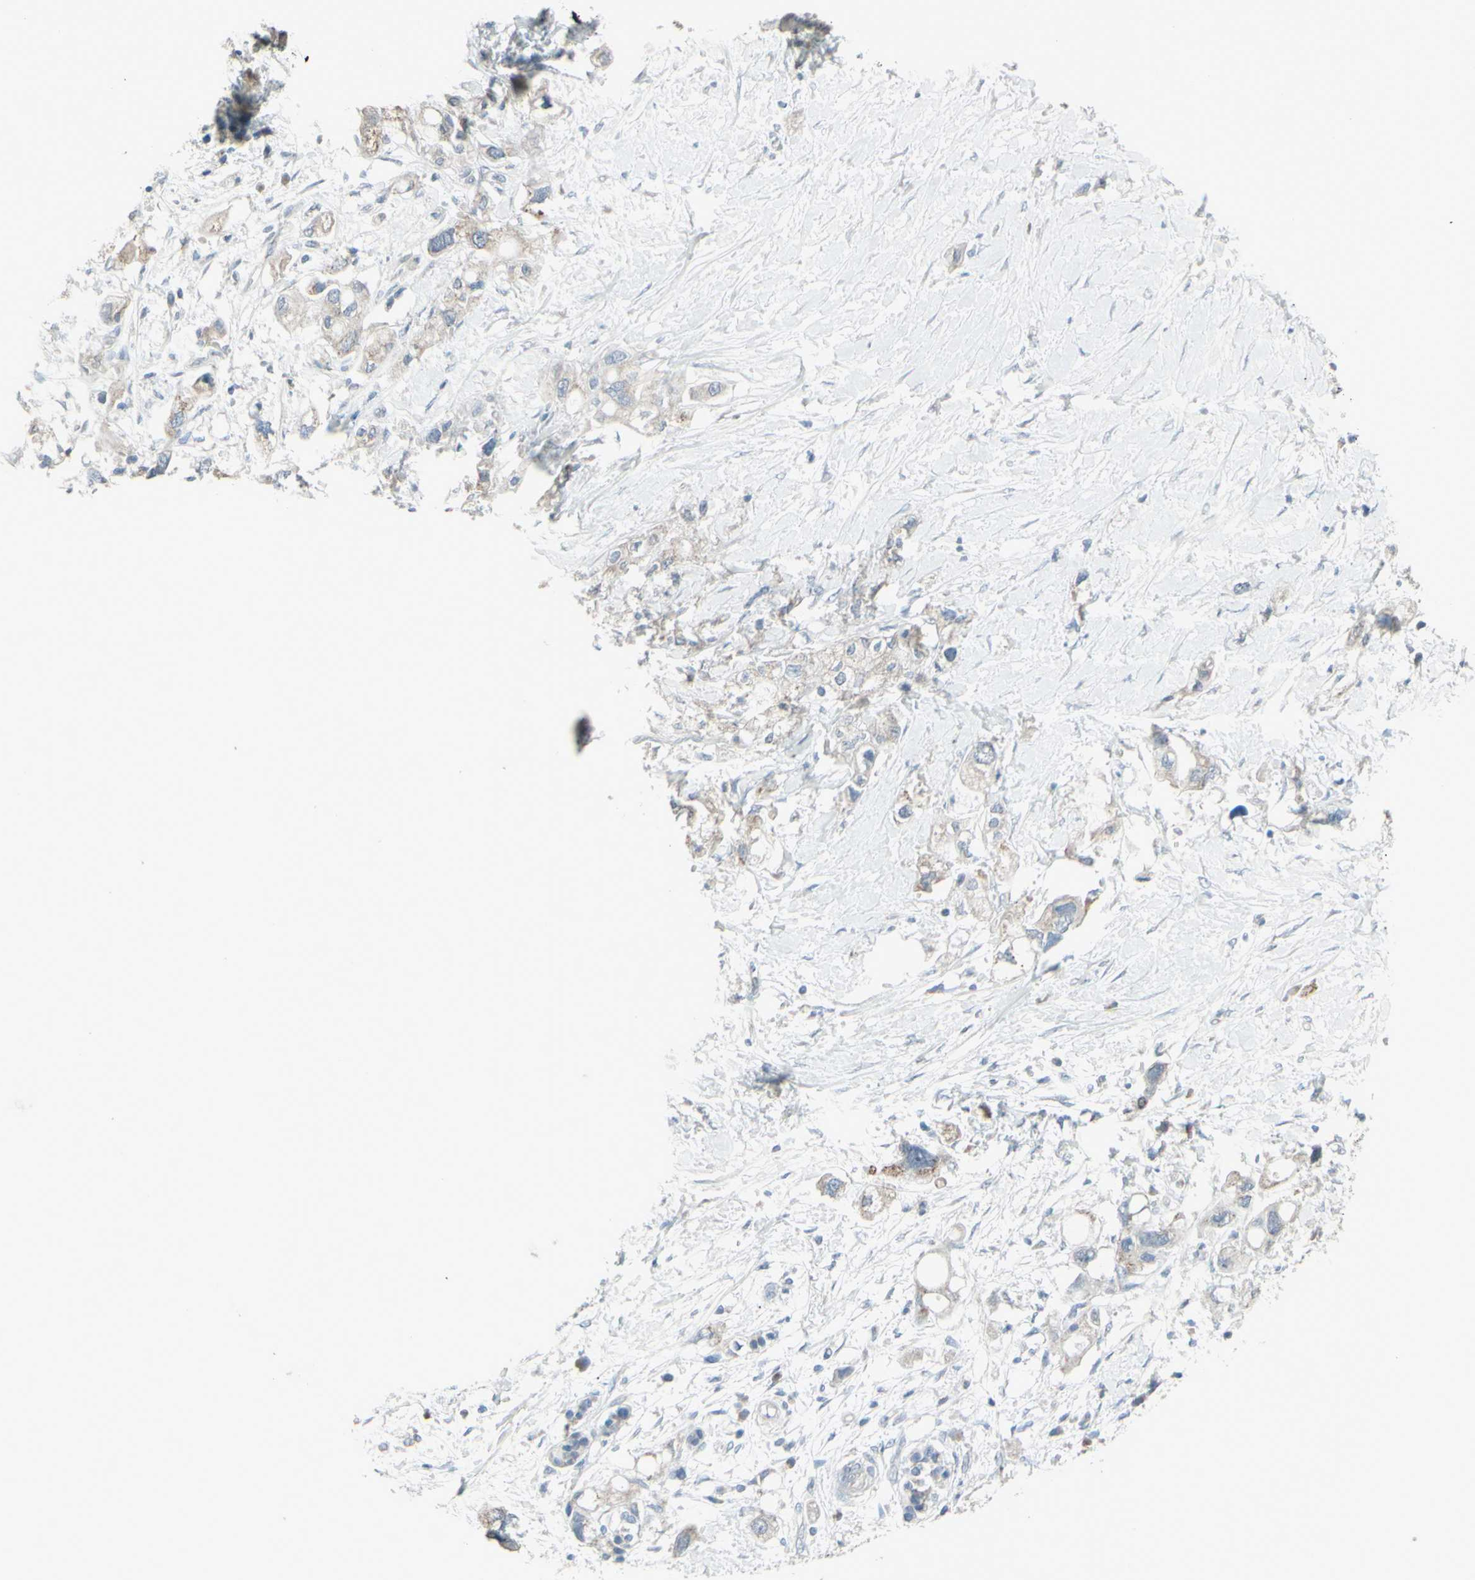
{"staining": {"intensity": "weak", "quantity": "25%-75%", "location": "cytoplasmic/membranous"}, "tissue": "pancreatic cancer", "cell_type": "Tumor cells", "image_type": "cancer", "snomed": [{"axis": "morphology", "description": "Adenocarcinoma, NOS"}, {"axis": "topography", "description": "Pancreas"}], "caption": "Weak cytoplasmic/membranous expression is identified in about 25%-75% of tumor cells in pancreatic cancer (adenocarcinoma).", "gene": "CD79B", "patient": {"sex": "female", "age": 56}}